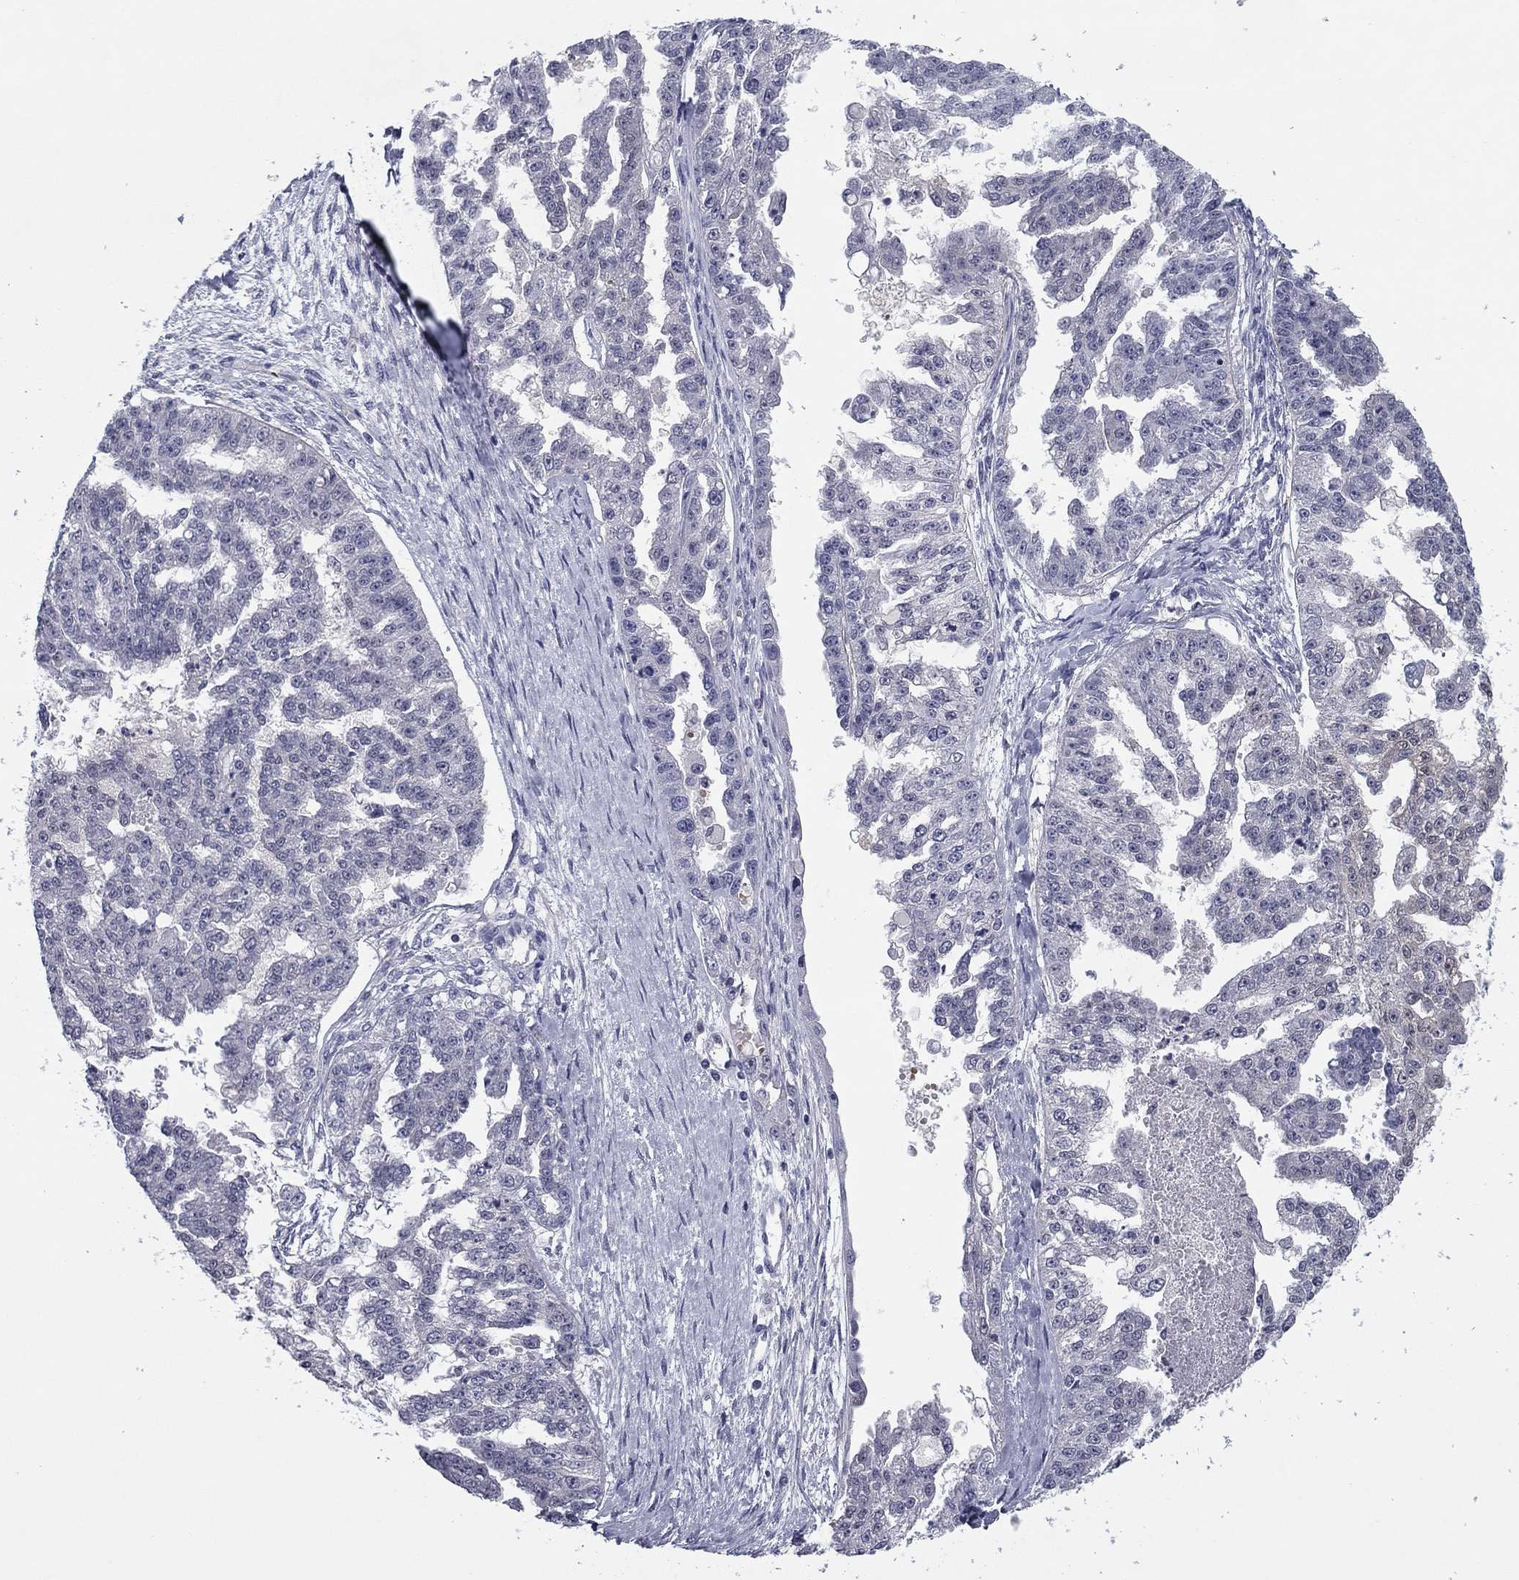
{"staining": {"intensity": "negative", "quantity": "none", "location": "none"}, "tissue": "ovarian cancer", "cell_type": "Tumor cells", "image_type": "cancer", "snomed": [{"axis": "morphology", "description": "Cystadenocarcinoma, serous, NOS"}, {"axis": "topography", "description": "Ovary"}], "caption": "Tumor cells show no significant expression in serous cystadenocarcinoma (ovarian).", "gene": "REXO5", "patient": {"sex": "female", "age": 58}}